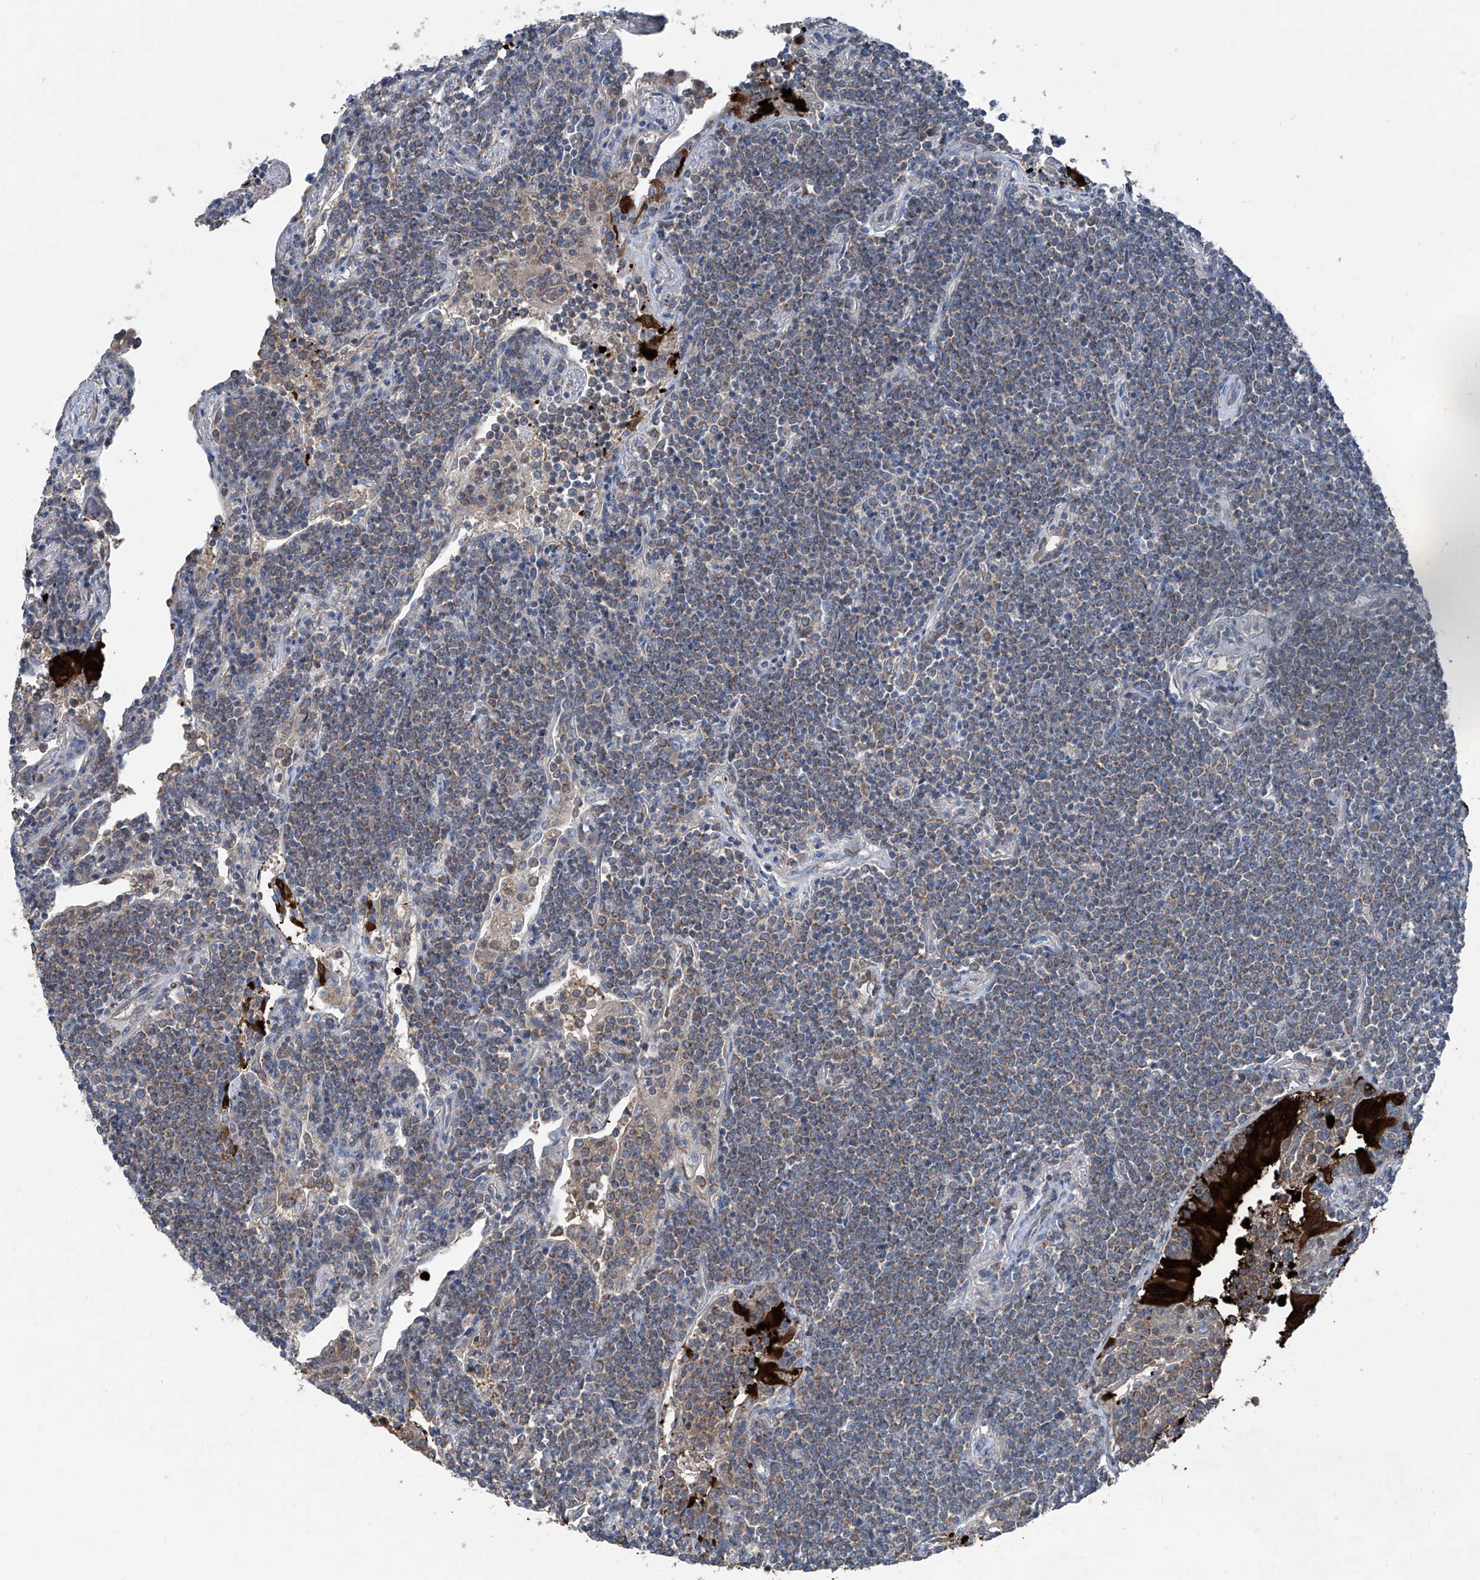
{"staining": {"intensity": "weak", "quantity": "25%-75%", "location": "cytoplasmic/membranous"}, "tissue": "lymphoma", "cell_type": "Tumor cells", "image_type": "cancer", "snomed": [{"axis": "morphology", "description": "Malignant lymphoma, non-Hodgkin's type, Low grade"}, {"axis": "topography", "description": "Lung"}], "caption": "Immunohistochemical staining of human lymphoma demonstrates low levels of weak cytoplasmic/membranous expression in about 25%-75% of tumor cells.", "gene": "GPAT3", "patient": {"sex": "female", "age": 71}}